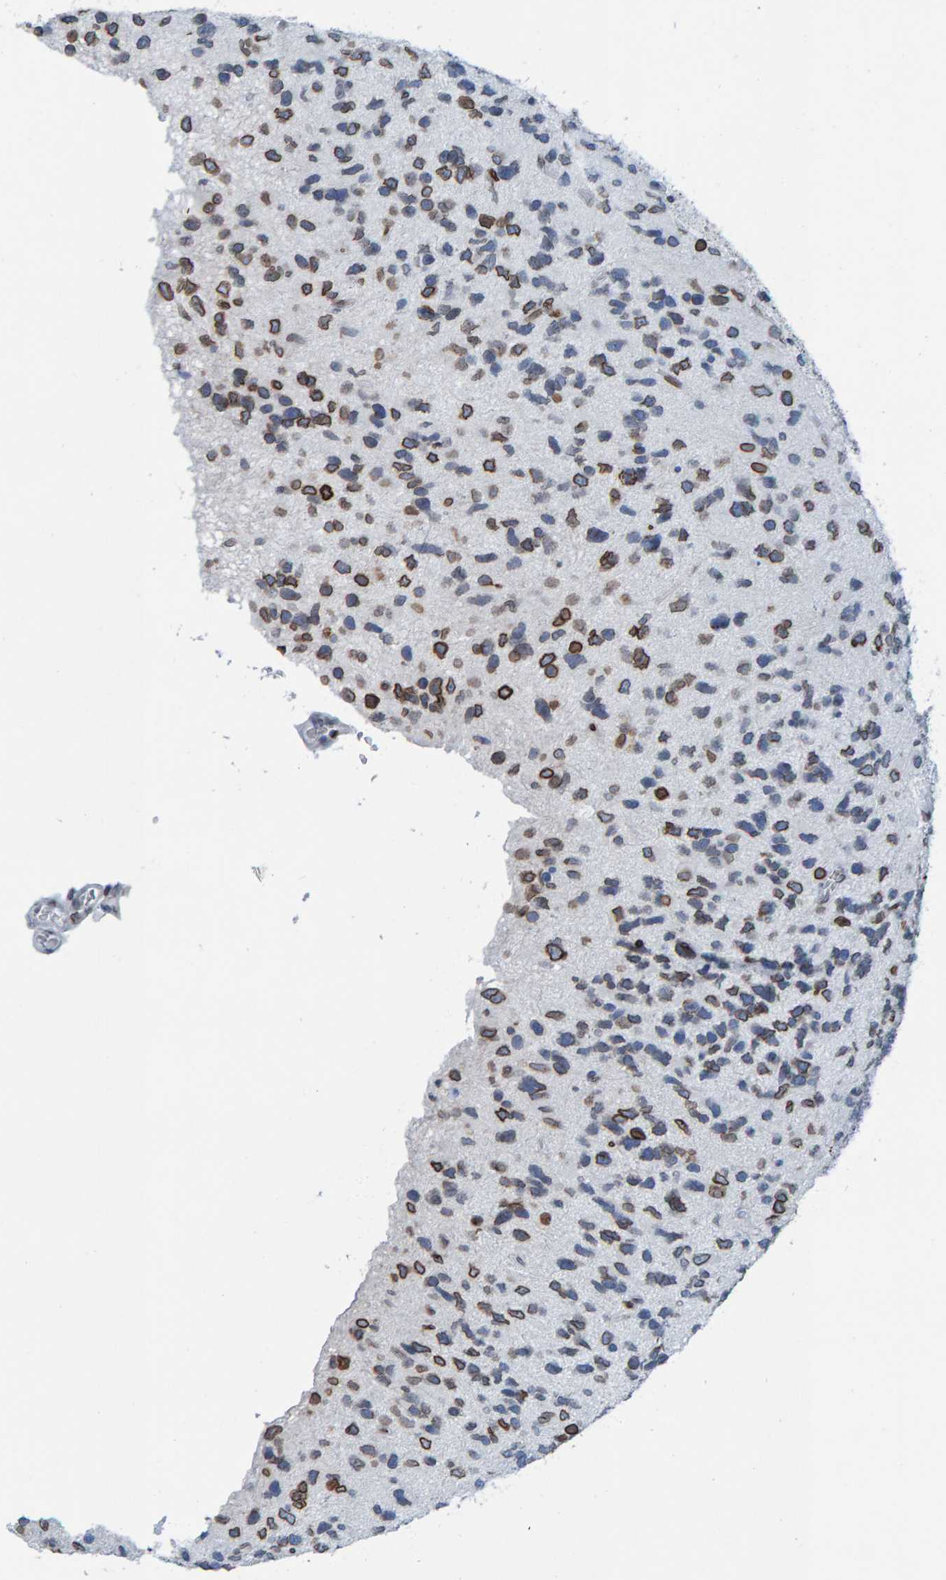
{"staining": {"intensity": "strong", "quantity": "25%-75%", "location": "cytoplasmic/membranous,nuclear"}, "tissue": "glioma", "cell_type": "Tumor cells", "image_type": "cancer", "snomed": [{"axis": "morphology", "description": "Glioma, malignant, High grade"}, {"axis": "topography", "description": "Brain"}], "caption": "The micrograph exhibits staining of glioma, revealing strong cytoplasmic/membranous and nuclear protein staining (brown color) within tumor cells. (brown staining indicates protein expression, while blue staining denotes nuclei).", "gene": "LMNB2", "patient": {"sex": "female", "age": 58}}